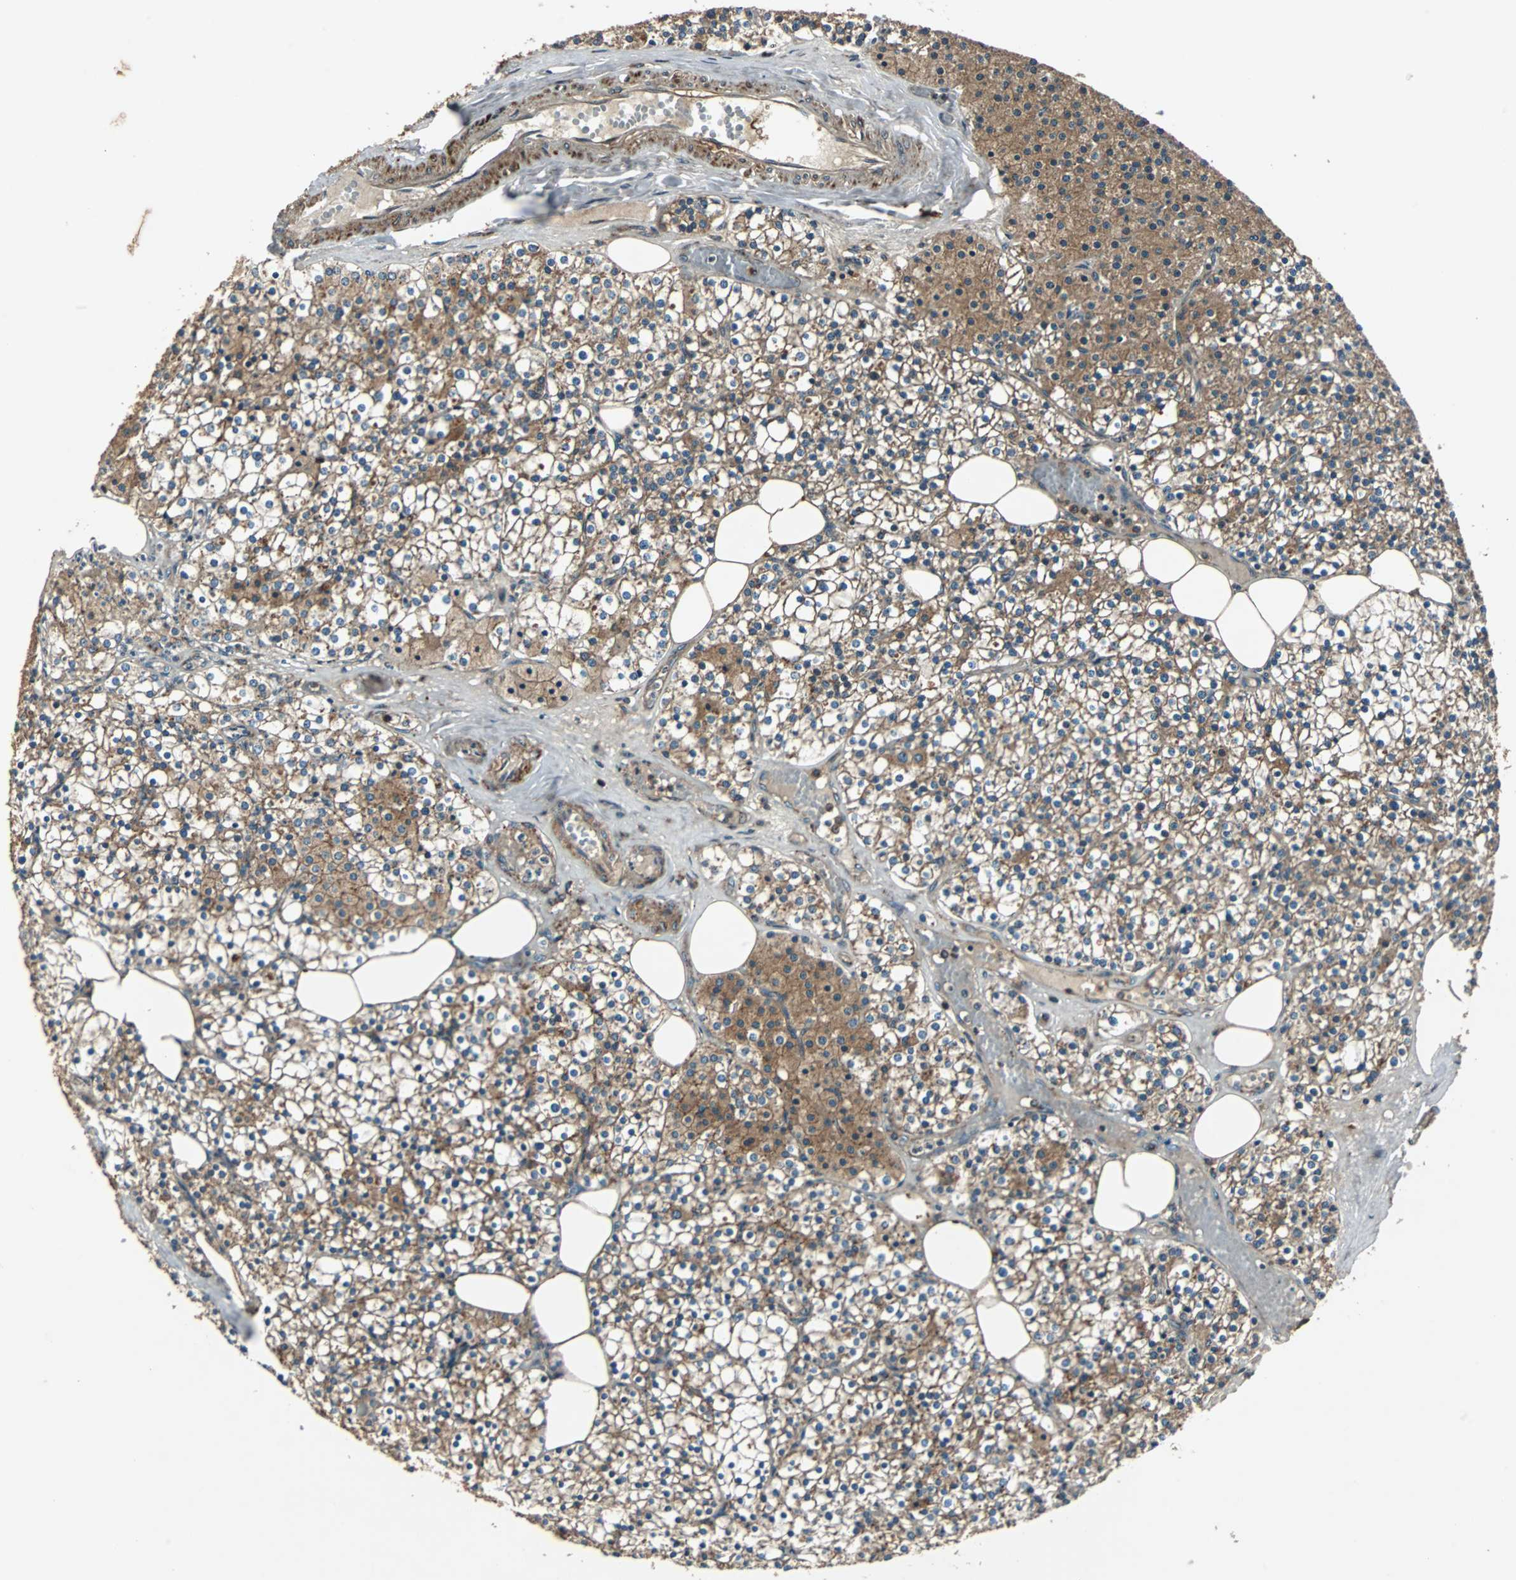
{"staining": {"intensity": "strong", "quantity": ">75%", "location": "cytoplasmic/membranous"}, "tissue": "parathyroid gland", "cell_type": "Glandular cells", "image_type": "normal", "snomed": [{"axis": "morphology", "description": "Normal tissue, NOS"}, {"axis": "topography", "description": "Parathyroid gland"}], "caption": "A high-resolution histopathology image shows IHC staining of benign parathyroid gland, which displays strong cytoplasmic/membranous expression in approximately >75% of glandular cells. (DAB (3,3'-diaminobenzidine) IHC with brightfield microscopy, high magnification).", "gene": "RAB7A", "patient": {"sex": "female", "age": 63}}